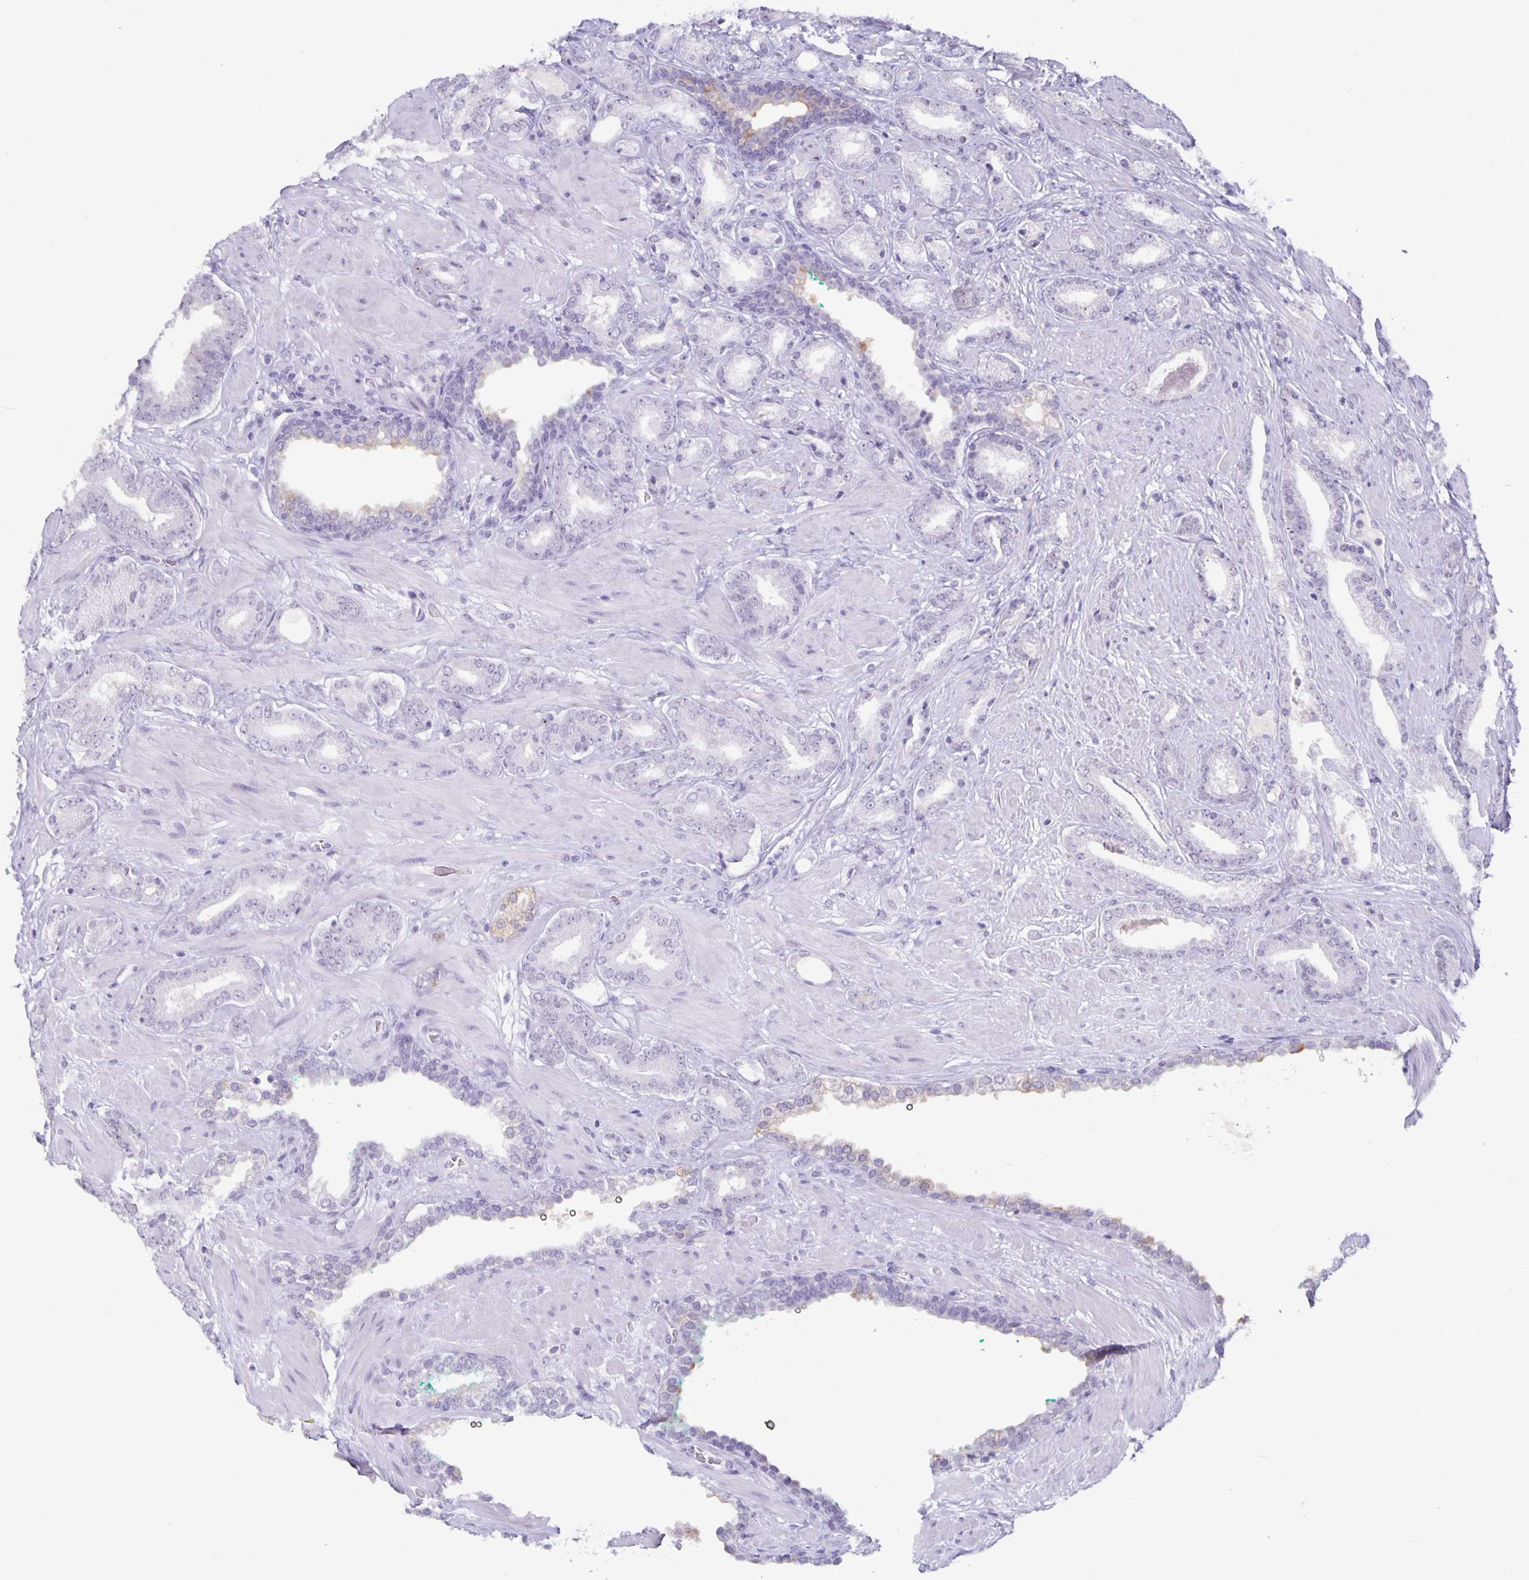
{"staining": {"intensity": "negative", "quantity": "none", "location": "none"}, "tissue": "prostate cancer", "cell_type": "Tumor cells", "image_type": "cancer", "snomed": [{"axis": "morphology", "description": "Adenocarcinoma, High grade"}, {"axis": "topography", "description": "Prostate"}], "caption": "Immunohistochemical staining of prostate adenocarcinoma (high-grade) shows no significant expression in tumor cells. (DAB (3,3'-diaminobenzidine) IHC with hematoxylin counter stain).", "gene": "OLIG2", "patient": {"sex": "male", "age": 56}}